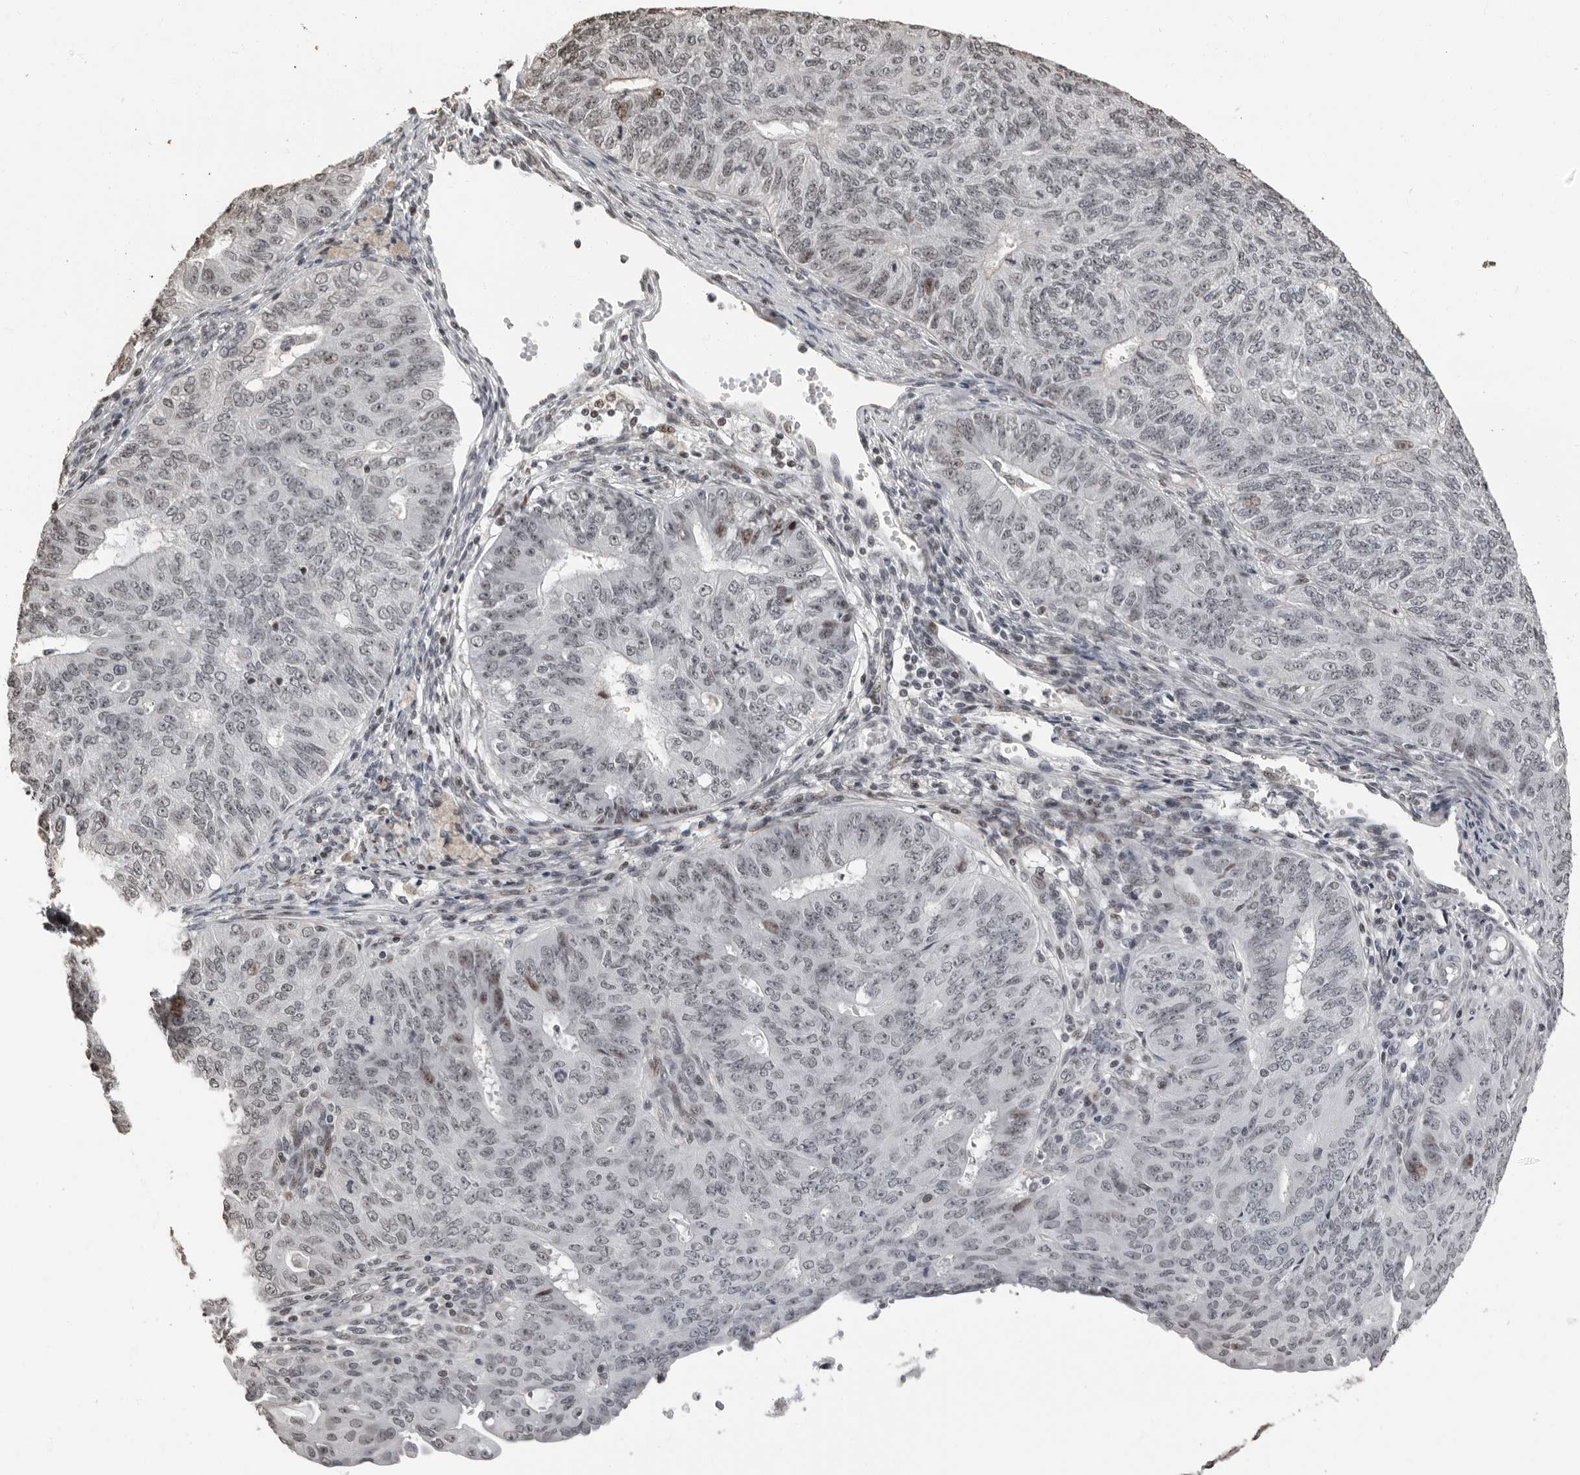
{"staining": {"intensity": "weak", "quantity": "<25%", "location": "nuclear"}, "tissue": "endometrial cancer", "cell_type": "Tumor cells", "image_type": "cancer", "snomed": [{"axis": "morphology", "description": "Adenocarcinoma, NOS"}, {"axis": "topography", "description": "Endometrium"}], "caption": "DAB (3,3'-diaminobenzidine) immunohistochemical staining of endometrial cancer (adenocarcinoma) shows no significant expression in tumor cells. (DAB IHC with hematoxylin counter stain).", "gene": "ORC1", "patient": {"sex": "female", "age": 32}}